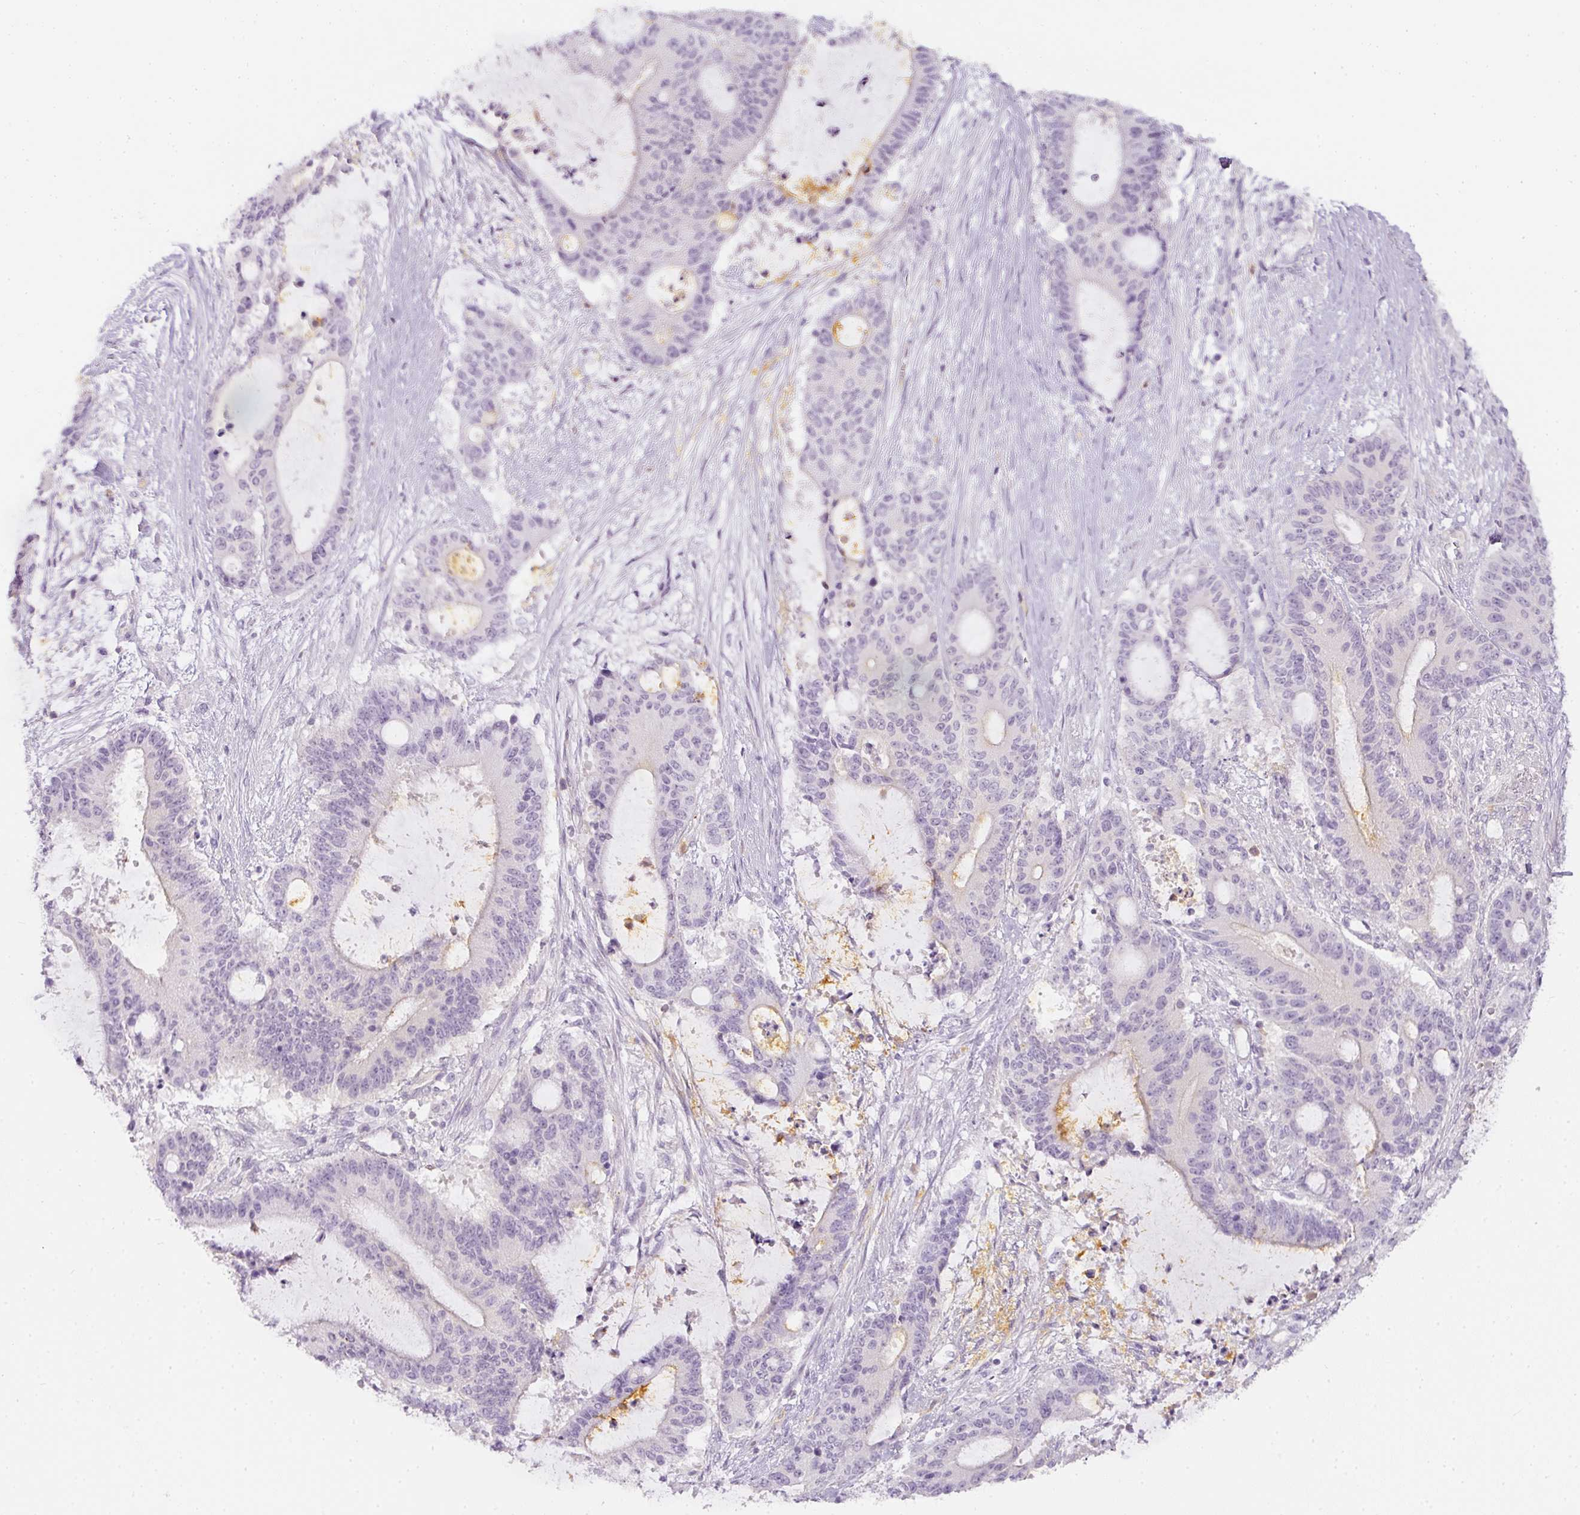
{"staining": {"intensity": "negative", "quantity": "none", "location": "none"}, "tissue": "liver cancer", "cell_type": "Tumor cells", "image_type": "cancer", "snomed": [{"axis": "morphology", "description": "Normal tissue, NOS"}, {"axis": "morphology", "description": "Cholangiocarcinoma"}, {"axis": "topography", "description": "Liver"}, {"axis": "topography", "description": "Peripheral nerve tissue"}], "caption": "Immunohistochemistry of liver cholangiocarcinoma displays no positivity in tumor cells.", "gene": "TMEM42", "patient": {"sex": "female", "age": 73}}